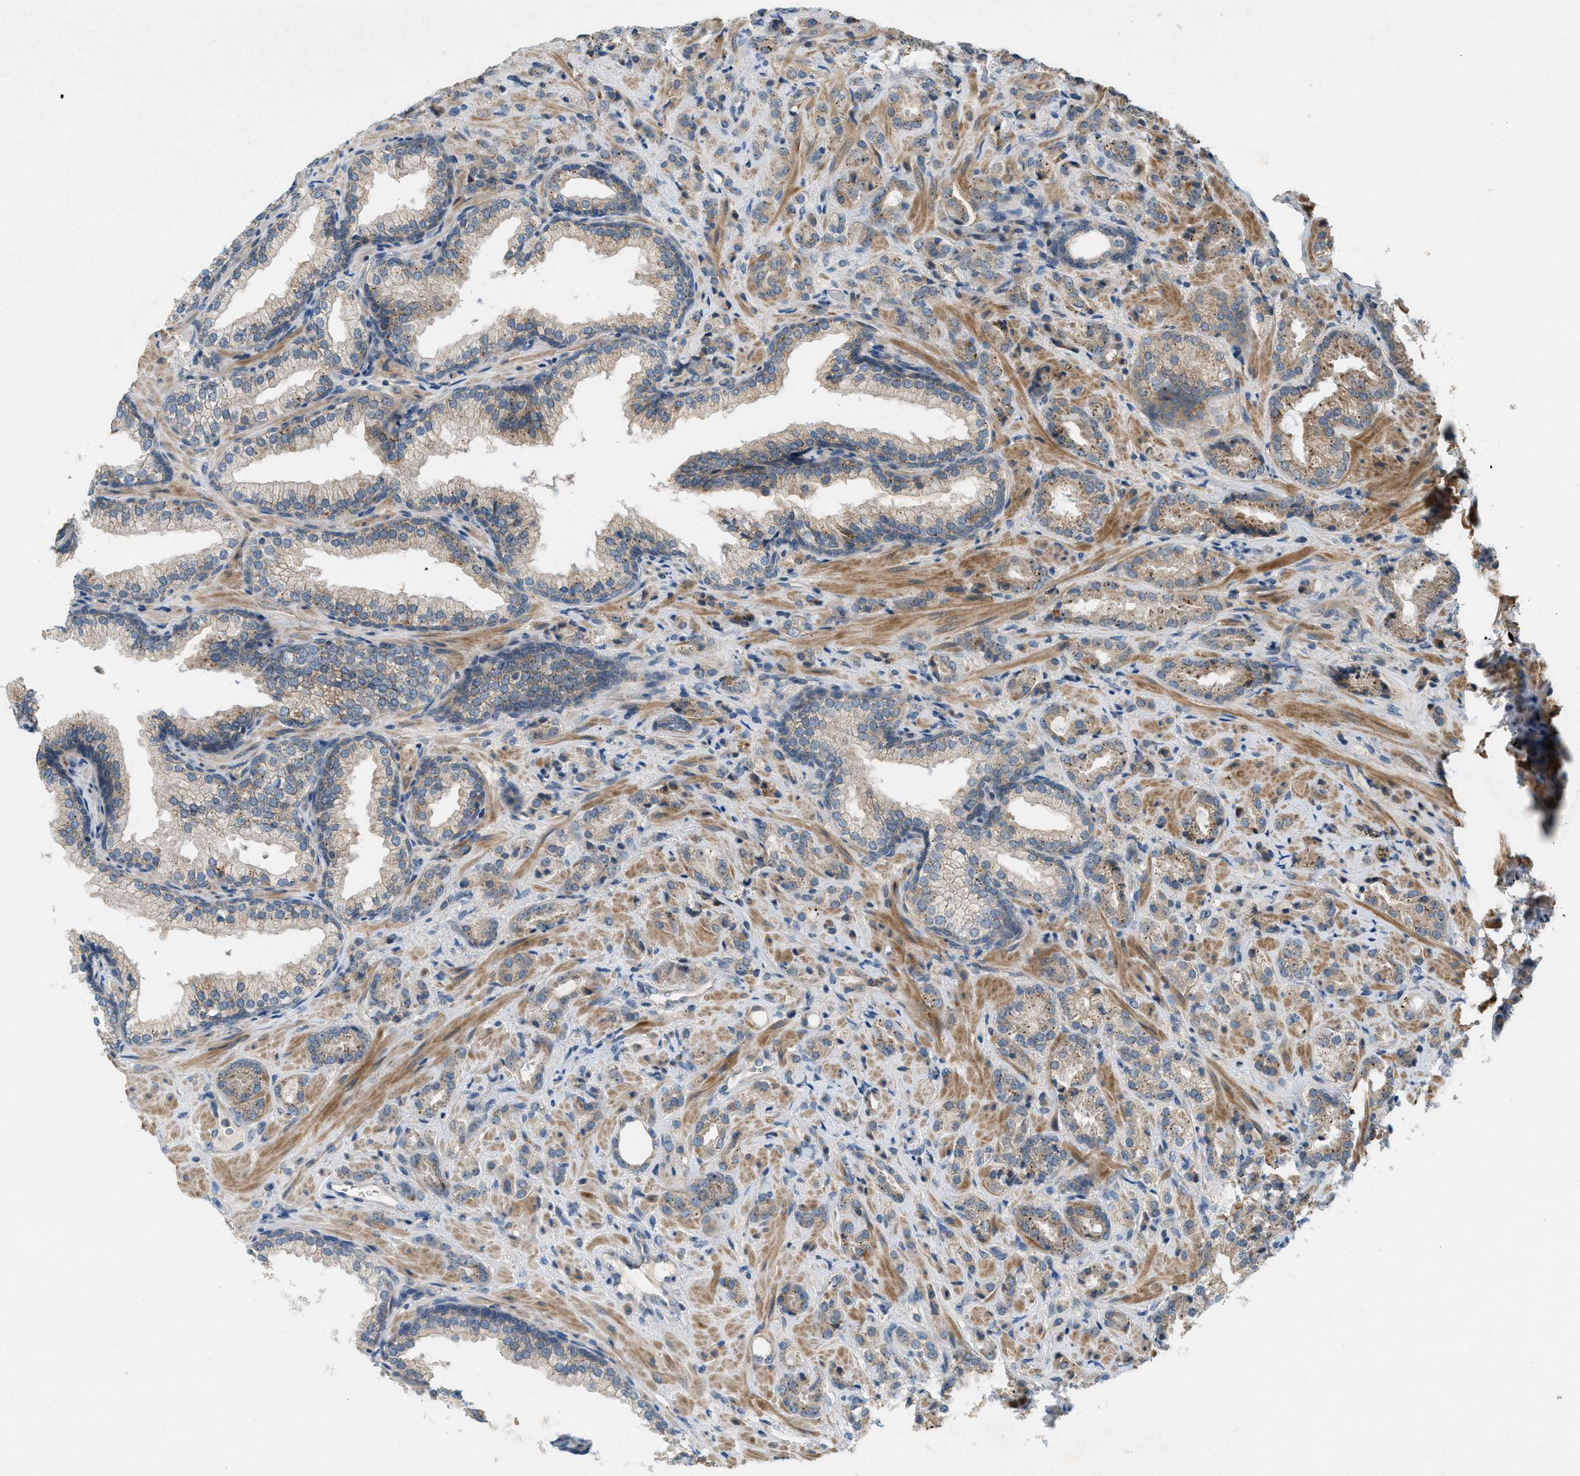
{"staining": {"intensity": "weak", "quantity": ">75%", "location": "cytoplasmic/membranous"}, "tissue": "prostate cancer", "cell_type": "Tumor cells", "image_type": "cancer", "snomed": [{"axis": "morphology", "description": "Adenocarcinoma, High grade"}, {"axis": "topography", "description": "Prostate"}], "caption": "A micrograph of prostate adenocarcinoma (high-grade) stained for a protein reveals weak cytoplasmic/membranous brown staining in tumor cells. The protein is stained brown, and the nuclei are stained in blue (DAB (3,3'-diaminobenzidine) IHC with brightfield microscopy, high magnification).", "gene": "ADCY6", "patient": {"sex": "male", "age": 64}}